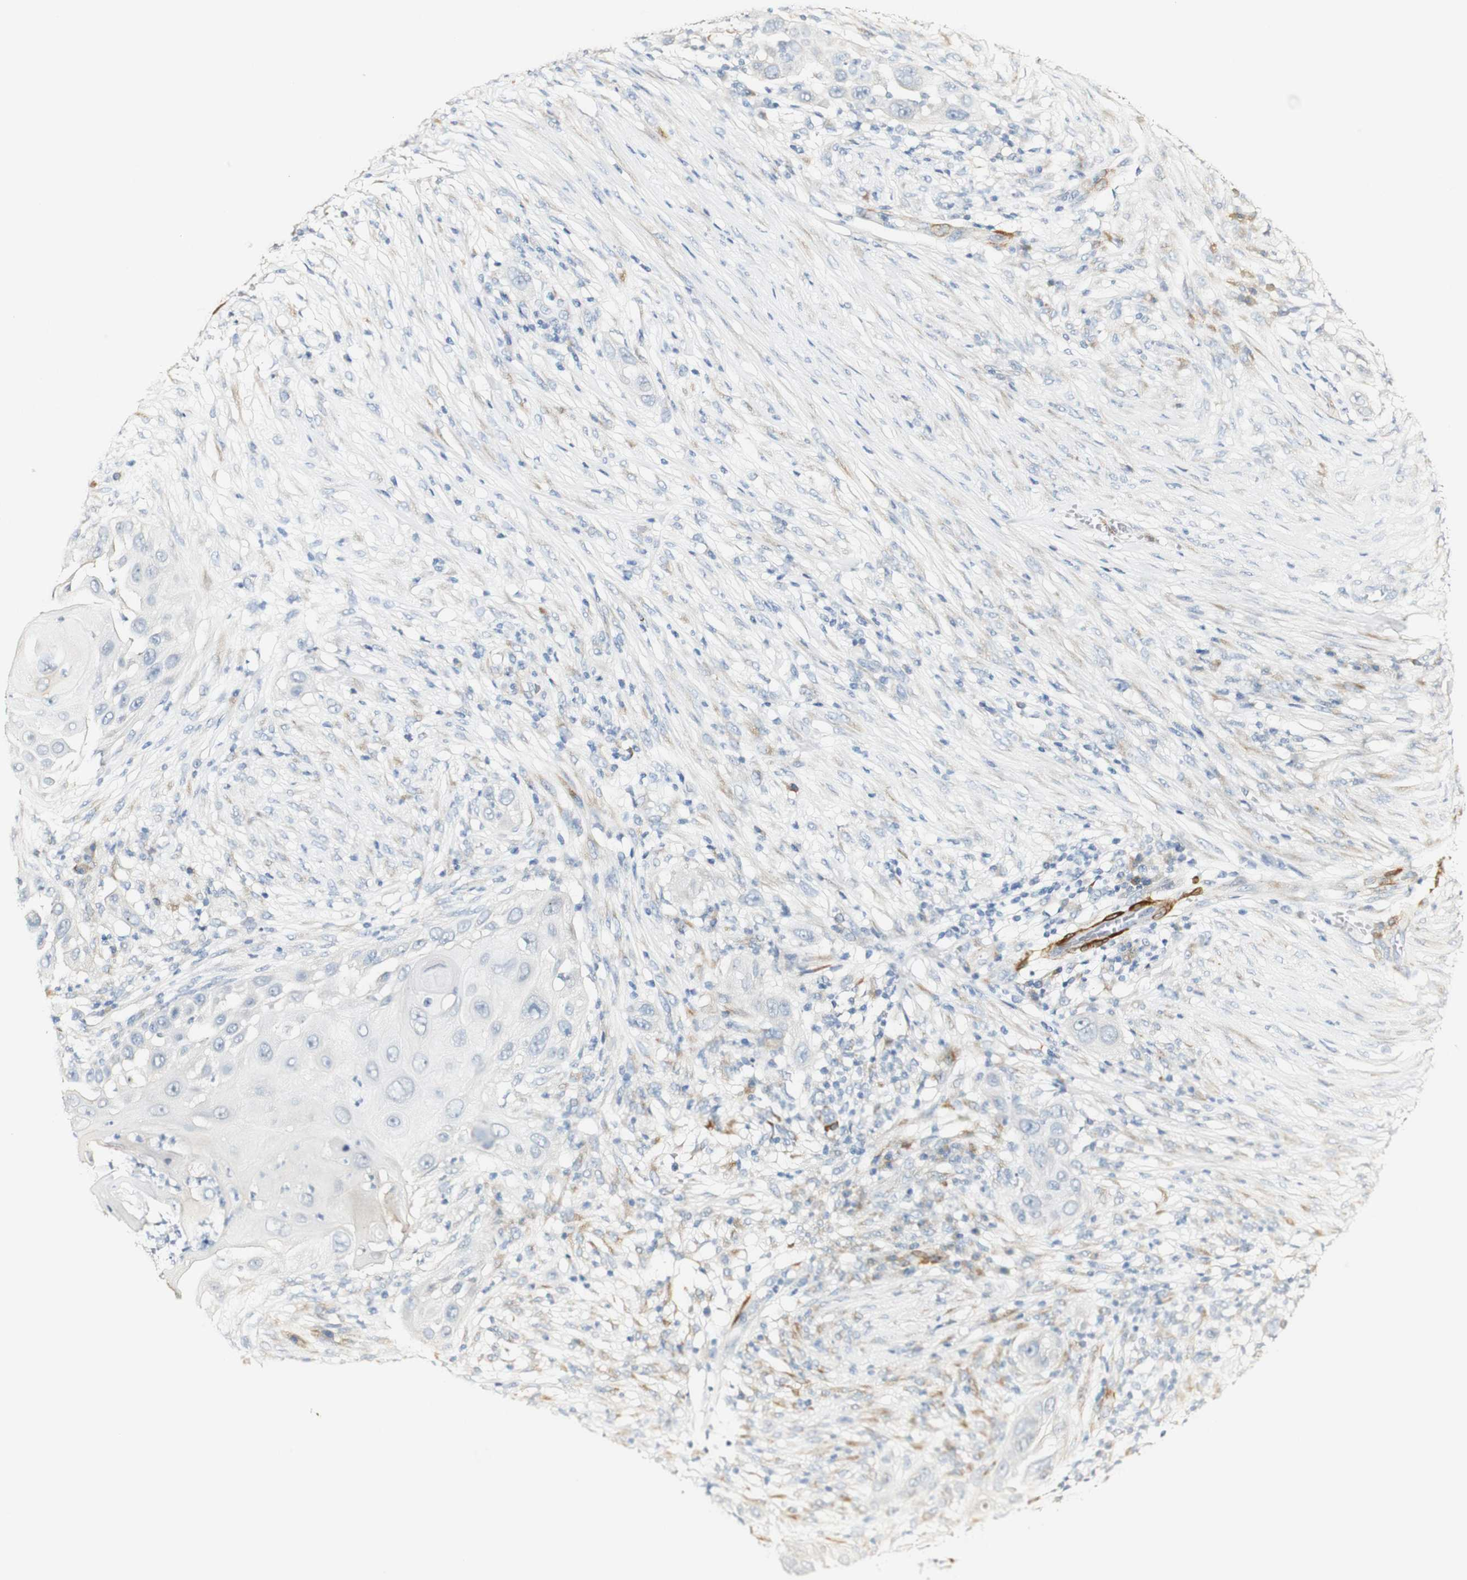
{"staining": {"intensity": "negative", "quantity": "none", "location": "none"}, "tissue": "skin cancer", "cell_type": "Tumor cells", "image_type": "cancer", "snomed": [{"axis": "morphology", "description": "Squamous cell carcinoma, NOS"}, {"axis": "topography", "description": "Skin"}], "caption": "IHC photomicrograph of neoplastic tissue: skin cancer stained with DAB (3,3'-diaminobenzidine) exhibits no significant protein expression in tumor cells.", "gene": "FMO3", "patient": {"sex": "female", "age": 44}}